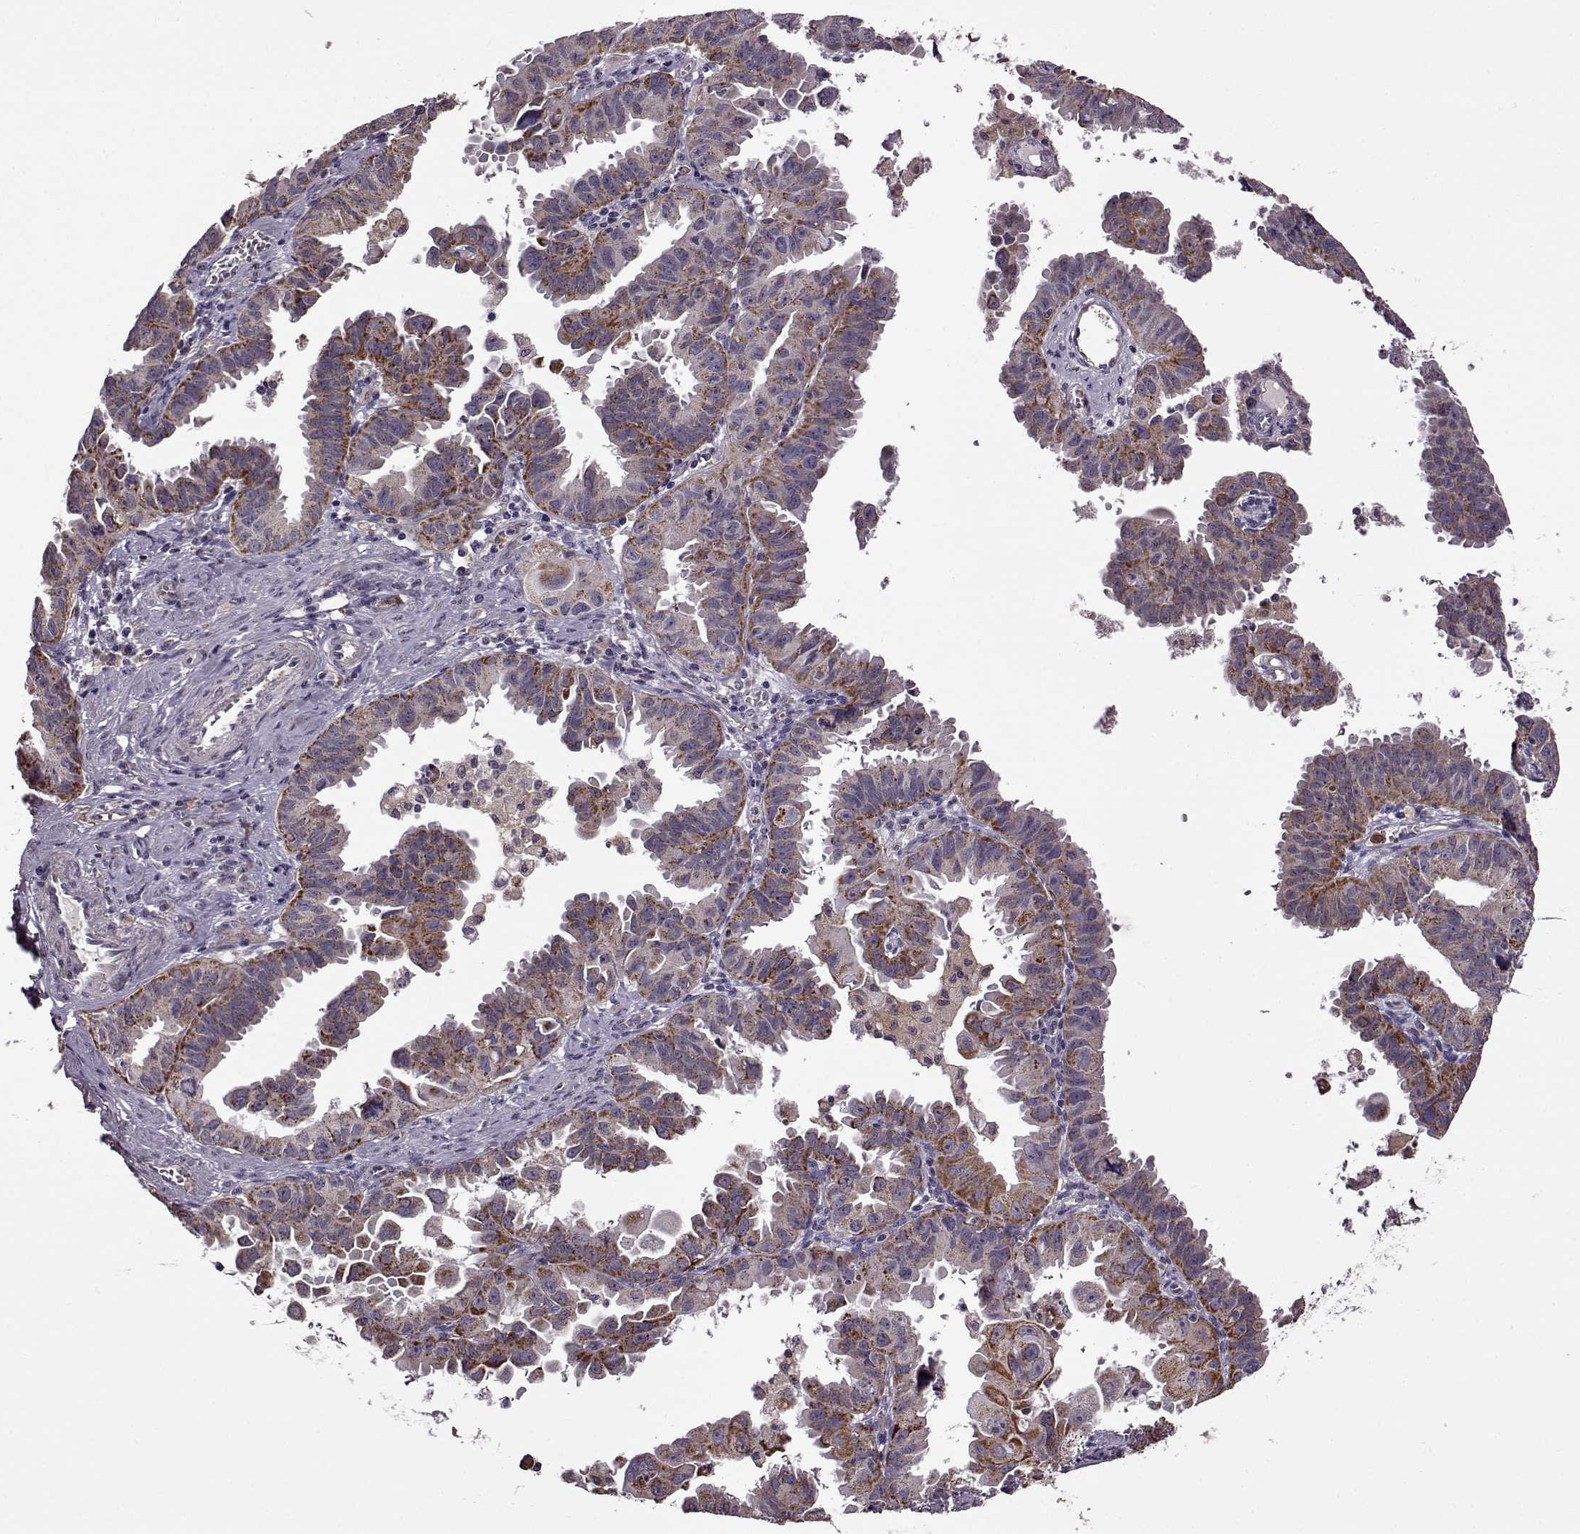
{"staining": {"intensity": "strong", "quantity": ">75%", "location": "cytoplasmic/membranous"}, "tissue": "ovarian cancer", "cell_type": "Tumor cells", "image_type": "cancer", "snomed": [{"axis": "morphology", "description": "Carcinoma, endometroid"}, {"axis": "topography", "description": "Ovary"}], "caption": "DAB (3,3'-diaminobenzidine) immunohistochemical staining of endometroid carcinoma (ovarian) reveals strong cytoplasmic/membranous protein staining in approximately >75% of tumor cells. Nuclei are stained in blue.", "gene": "MTSS1", "patient": {"sex": "female", "age": 85}}